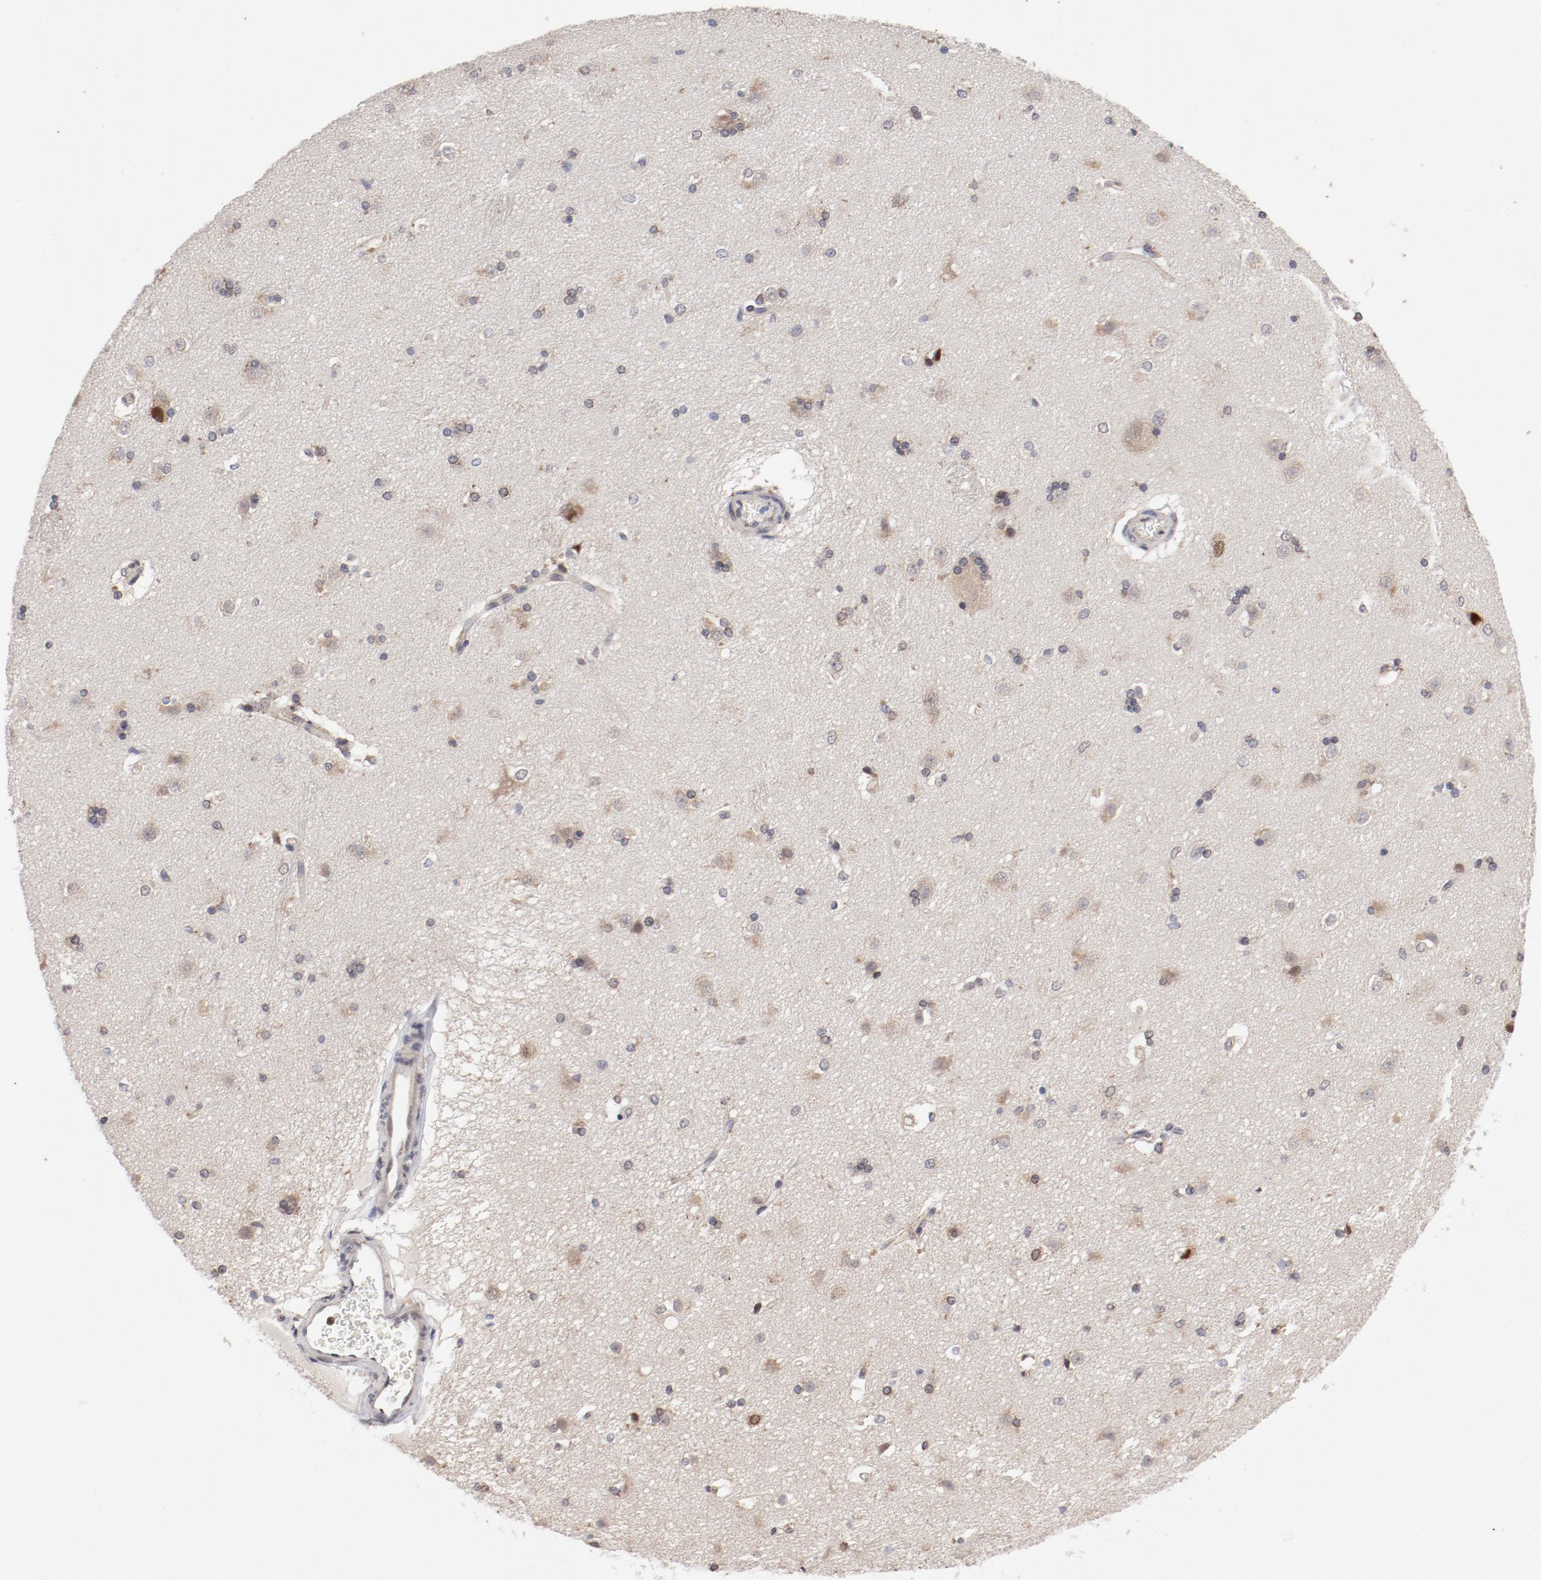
{"staining": {"intensity": "negative", "quantity": "none", "location": "none"}, "tissue": "caudate", "cell_type": "Glial cells", "image_type": "normal", "snomed": [{"axis": "morphology", "description": "Normal tissue, NOS"}, {"axis": "topography", "description": "Lateral ventricle wall"}], "caption": "Normal caudate was stained to show a protein in brown. There is no significant positivity in glial cells. Brightfield microscopy of immunohistochemistry (IHC) stained with DAB (3,3'-diaminobenzidine) (brown) and hematoxylin (blue), captured at high magnification.", "gene": "RPL12", "patient": {"sex": "female", "age": 19}}